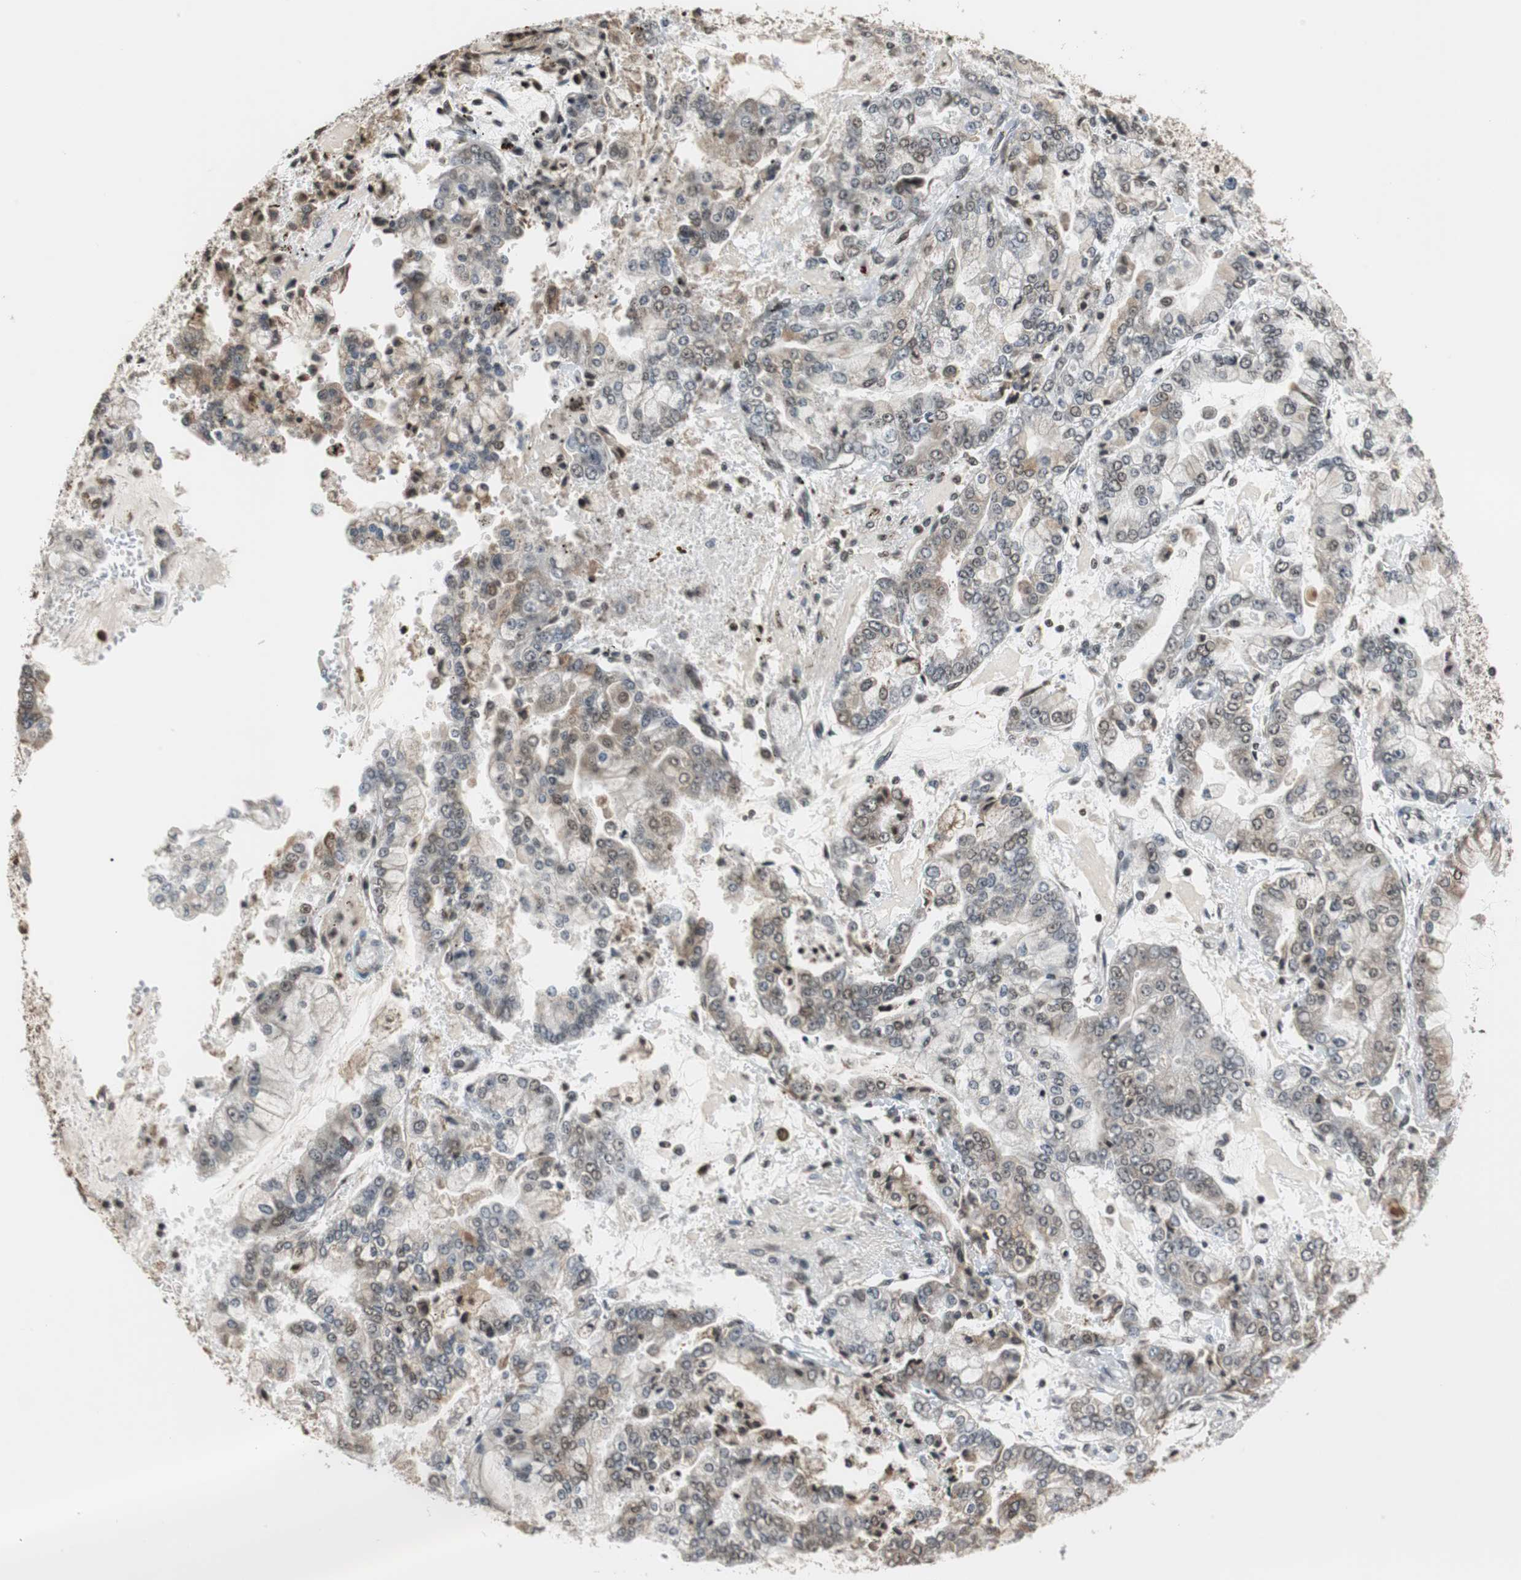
{"staining": {"intensity": "weak", "quantity": "25%-75%", "location": "cytoplasmic/membranous,nuclear"}, "tissue": "stomach cancer", "cell_type": "Tumor cells", "image_type": "cancer", "snomed": [{"axis": "morphology", "description": "Adenocarcinoma, NOS"}, {"axis": "topography", "description": "Stomach"}], "caption": "There is low levels of weak cytoplasmic/membranous and nuclear expression in tumor cells of stomach adenocarcinoma, as demonstrated by immunohistochemical staining (brown color).", "gene": "REST", "patient": {"sex": "male", "age": 76}}